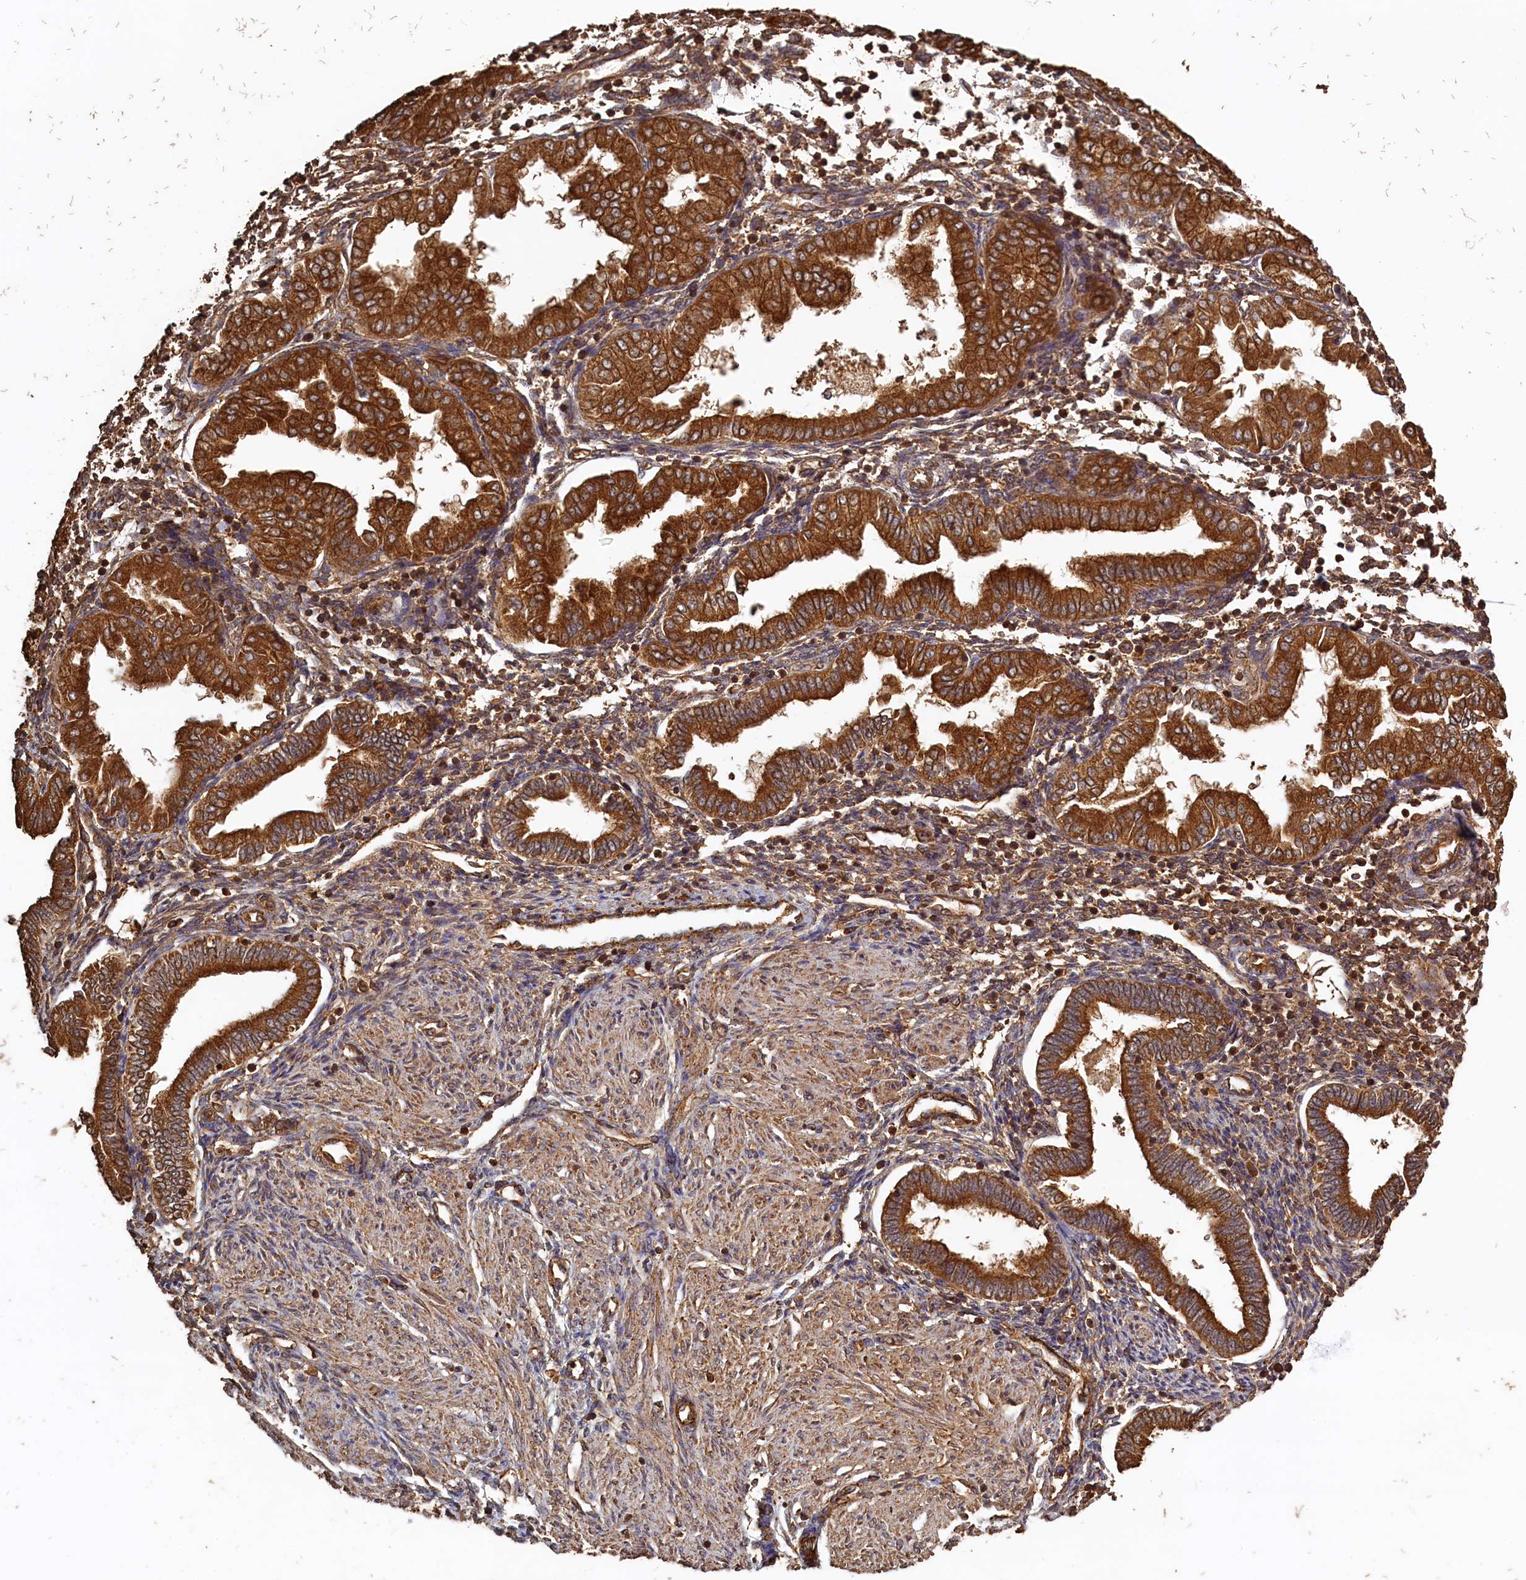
{"staining": {"intensity": "moderate", "quantity": "25%-75%", "location": "cytoplasmic/membranous"}, "tissue": "endometrium", "cell_type": "Cells in endometrial stroma", "image_type": "normal", "snomed": [{"axis": "morphology", "description": "Normal tissue, NOS"}, {"axis": "topography", "description": "Endometrium"}], "caption": "Moderate cytoplasmic/membranous positivity for a protein is identified in about 25%-75% of cells in endometrial stroma of unremarkable endometrium using IHC.", "gene": "SNX33", "patient": {"sex": "female", "age": 53}}